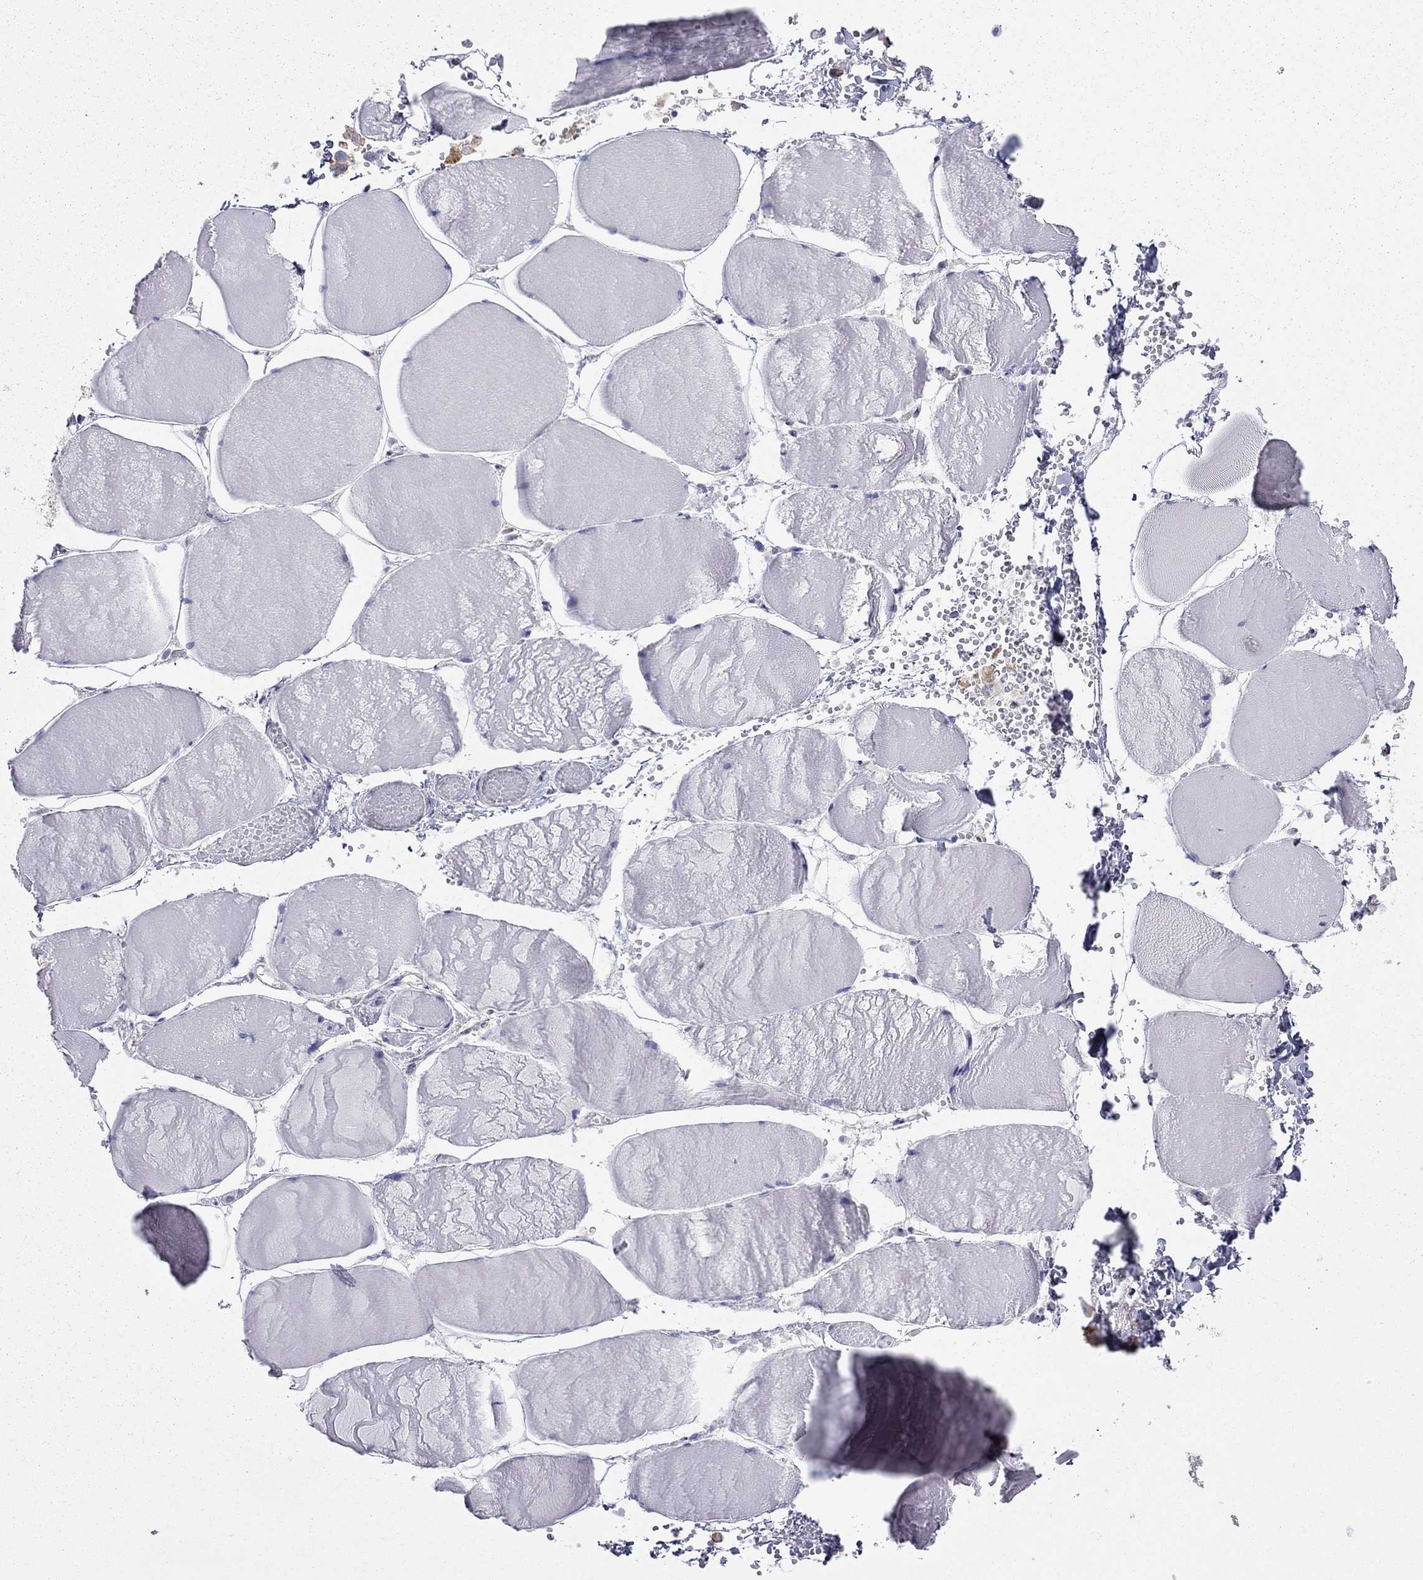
{"staining": {"intensity": "negative", "quantity": "none", "location": "none"}, "tissue": "skeletal muscle", "cell_type": "Myocytes", "image_type": "normal", "snomed": [{"axis": "morphology", "description": "Normal tissue, NOS"}, {"axis": "morphology", "description": "Malignant melanoma, Metastatic site"}, {"axis": "topography", "description": "Skeletal muscle"}], "caption": "The photomicrograph shows no staining of myocytes in unremarkable skeletal muscle. The staining is performed using DAB (3,3'-diaminobenzidine) brown chromogen with nuclei counter-stained in using hematoxylin.", "gene": "LONRF2", "patient": {"sex": "male", "age": 50}}